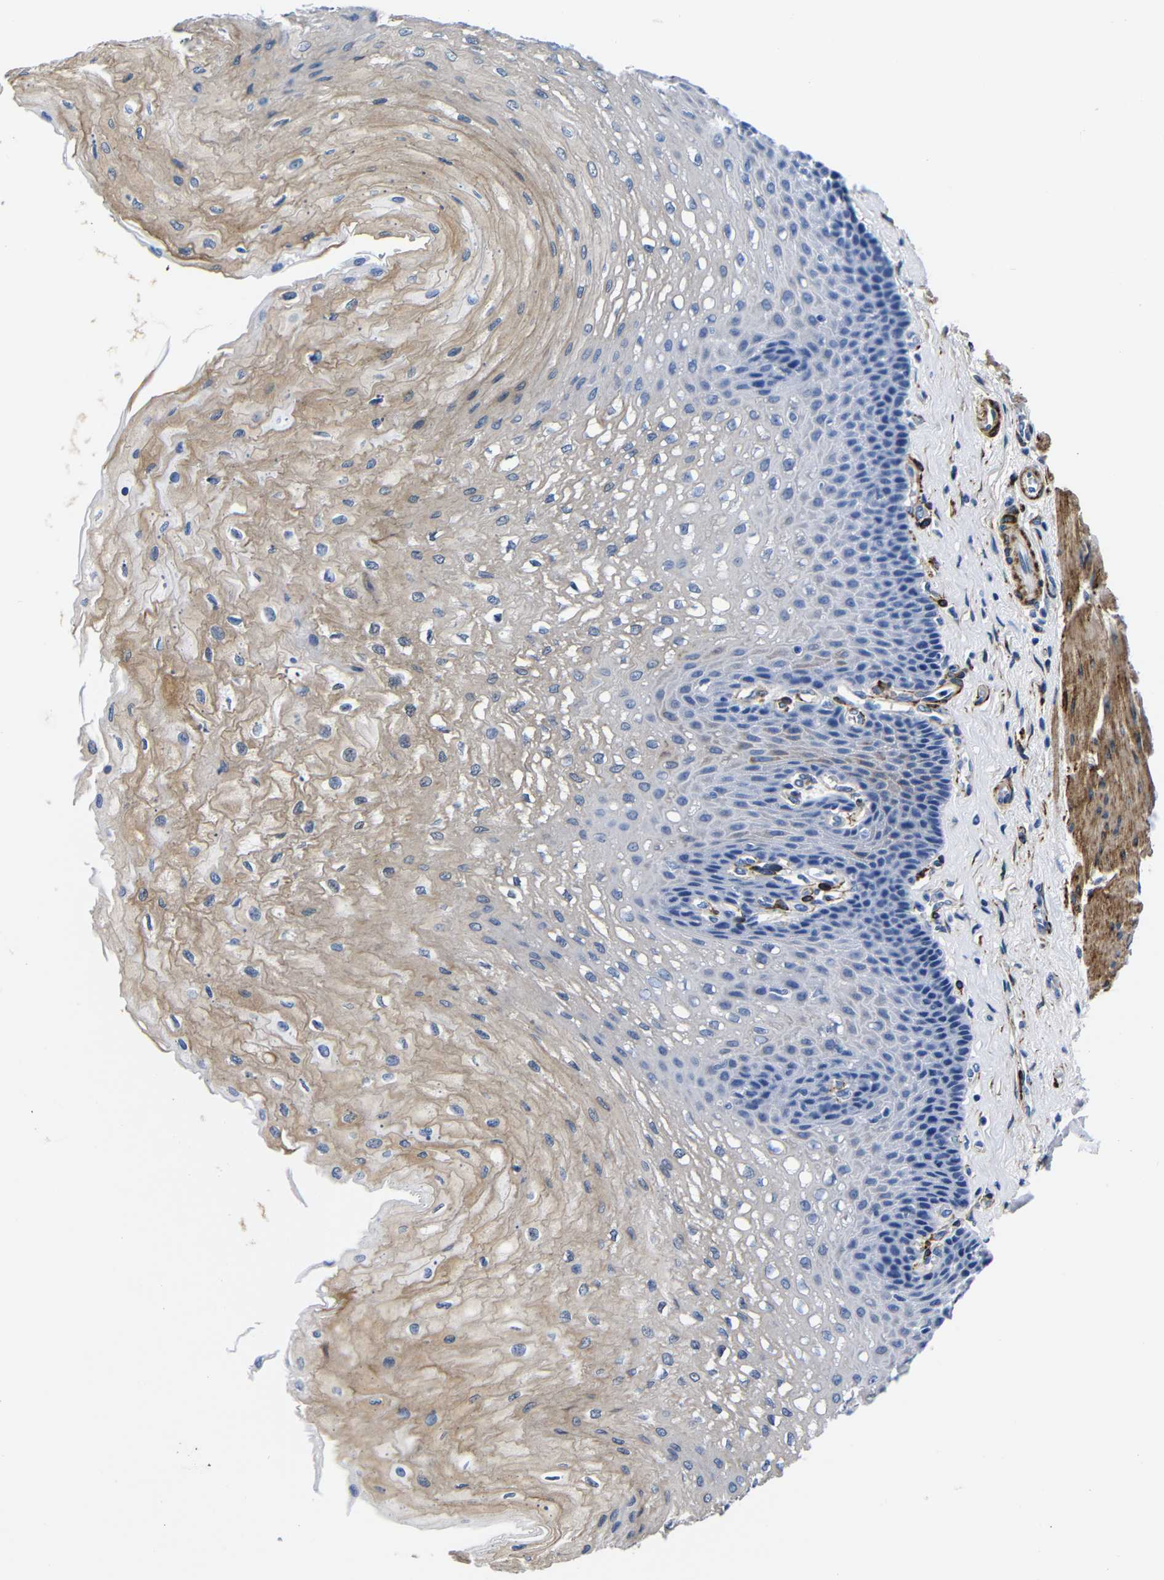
{"staining": {"intensity": "weak", "quantity": "25%-75%", "location": "cytoplasmic/membranous"}, "tissue": "esophagus", "cell_type": "Squamous epithelial cells", "image_type": "normal", "snomed": [{"axis": "morphology", "description": "Normal tissue, NOS"}, {"axis": "topography", "description": "Esophagus"}], "caption": "Immunohistochemical staining of benign esophagus shows low levels of weak cytoplasmic/membranous positivity in approximately 25%-75% of squamous epithelial cells. Nuclei are stained in blue.", "gene": "LRIG1", "patient": {"sex": "female", "age": 72}}